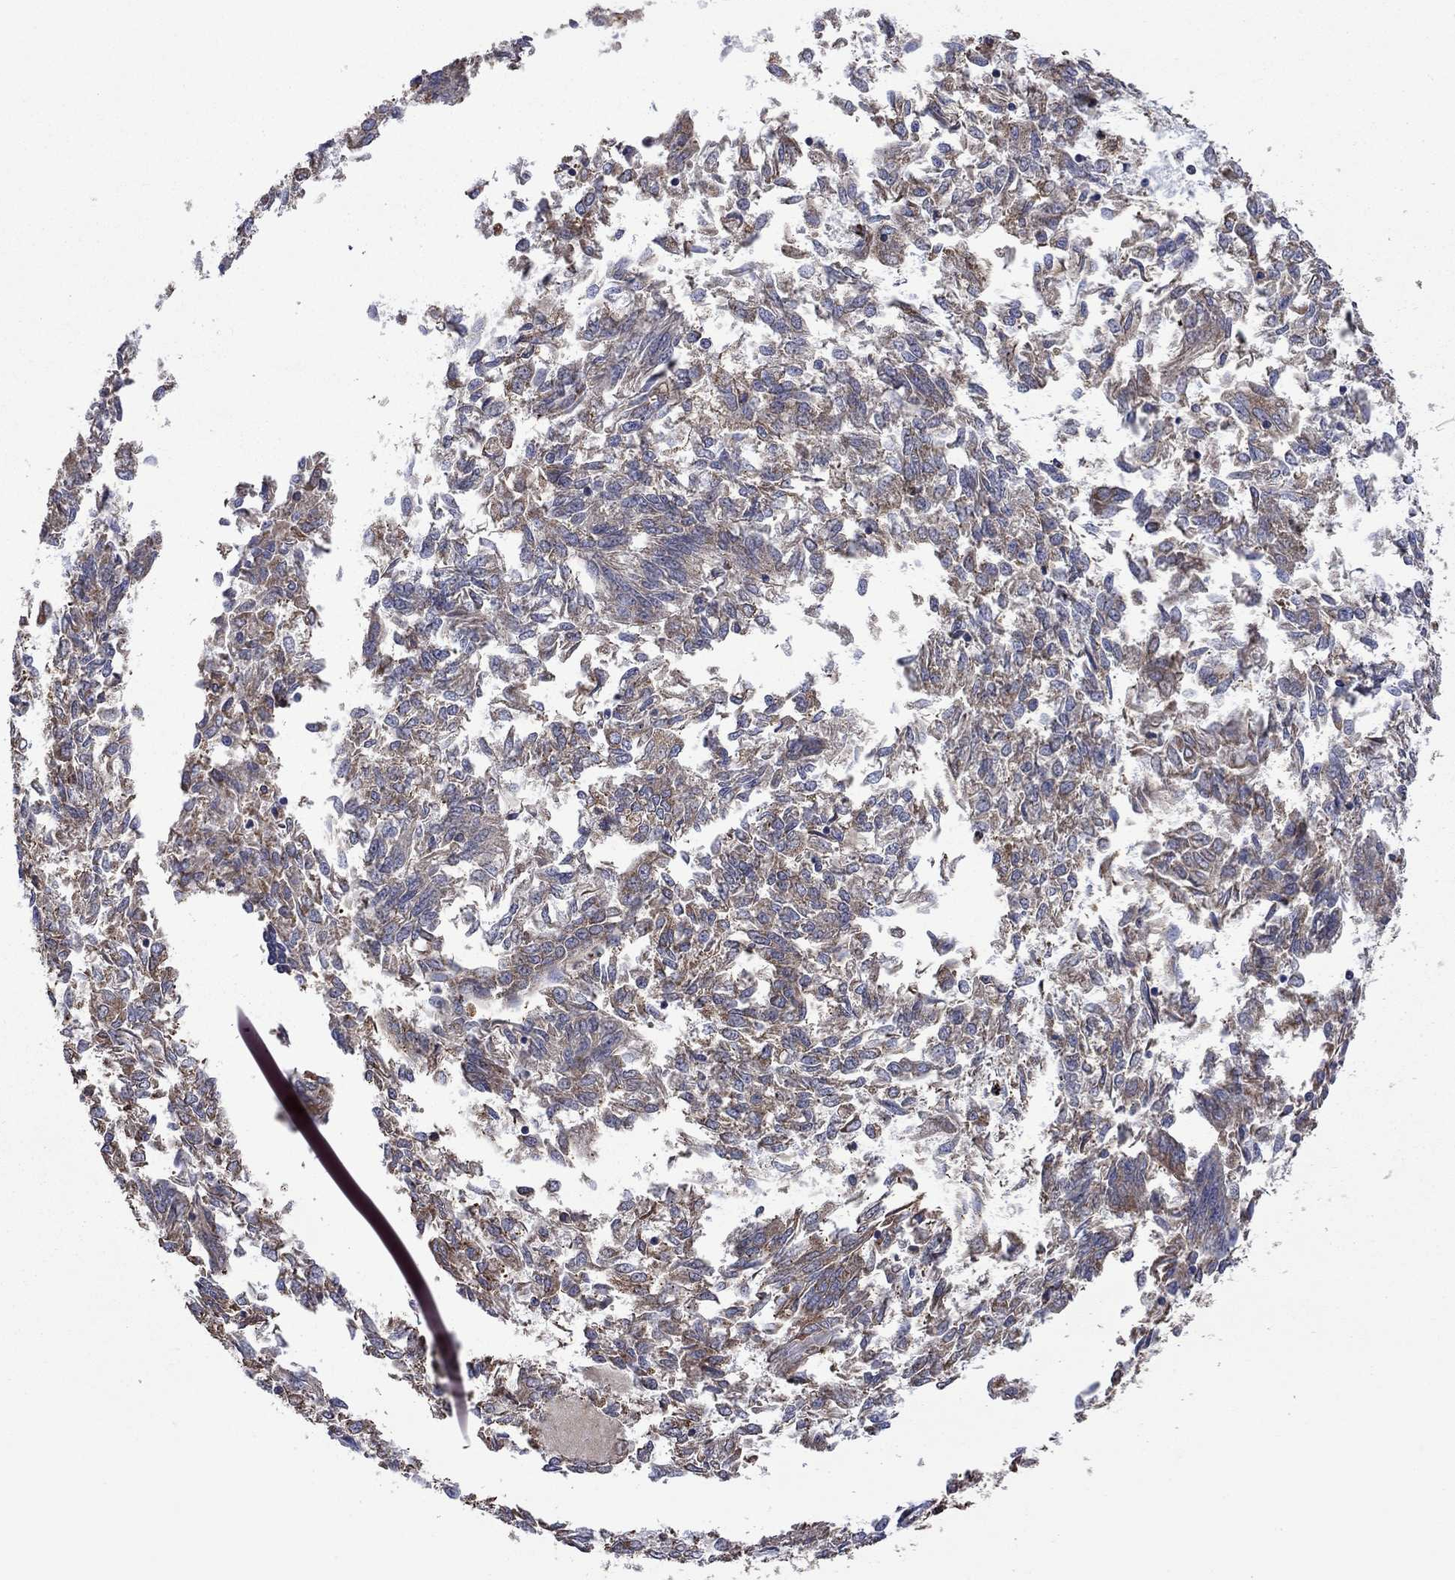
{"staining": {"intensity": "weak", "quantity": ">75%", "location": "cytoplasmic/membranous"}, "tissue": "endometrial cancer", "cell_type": "Tumor cells", "image_type": "cancer", "snomed": [{"axis": "morphology", "description": "Adenocarcinoma, NOS"}, {"axis": "topography", "description": "Endometrium"}], "caption": "DAB (3,3'-diaminobenzidine) immunohistochemical staining of human adenocarcinoma (endometrial) shows weak cytoplasmic/membranous protein expression in about >75% of tumor cells.", "gene": "FURIN", "patient": {"sex": "female", "age": 58}}